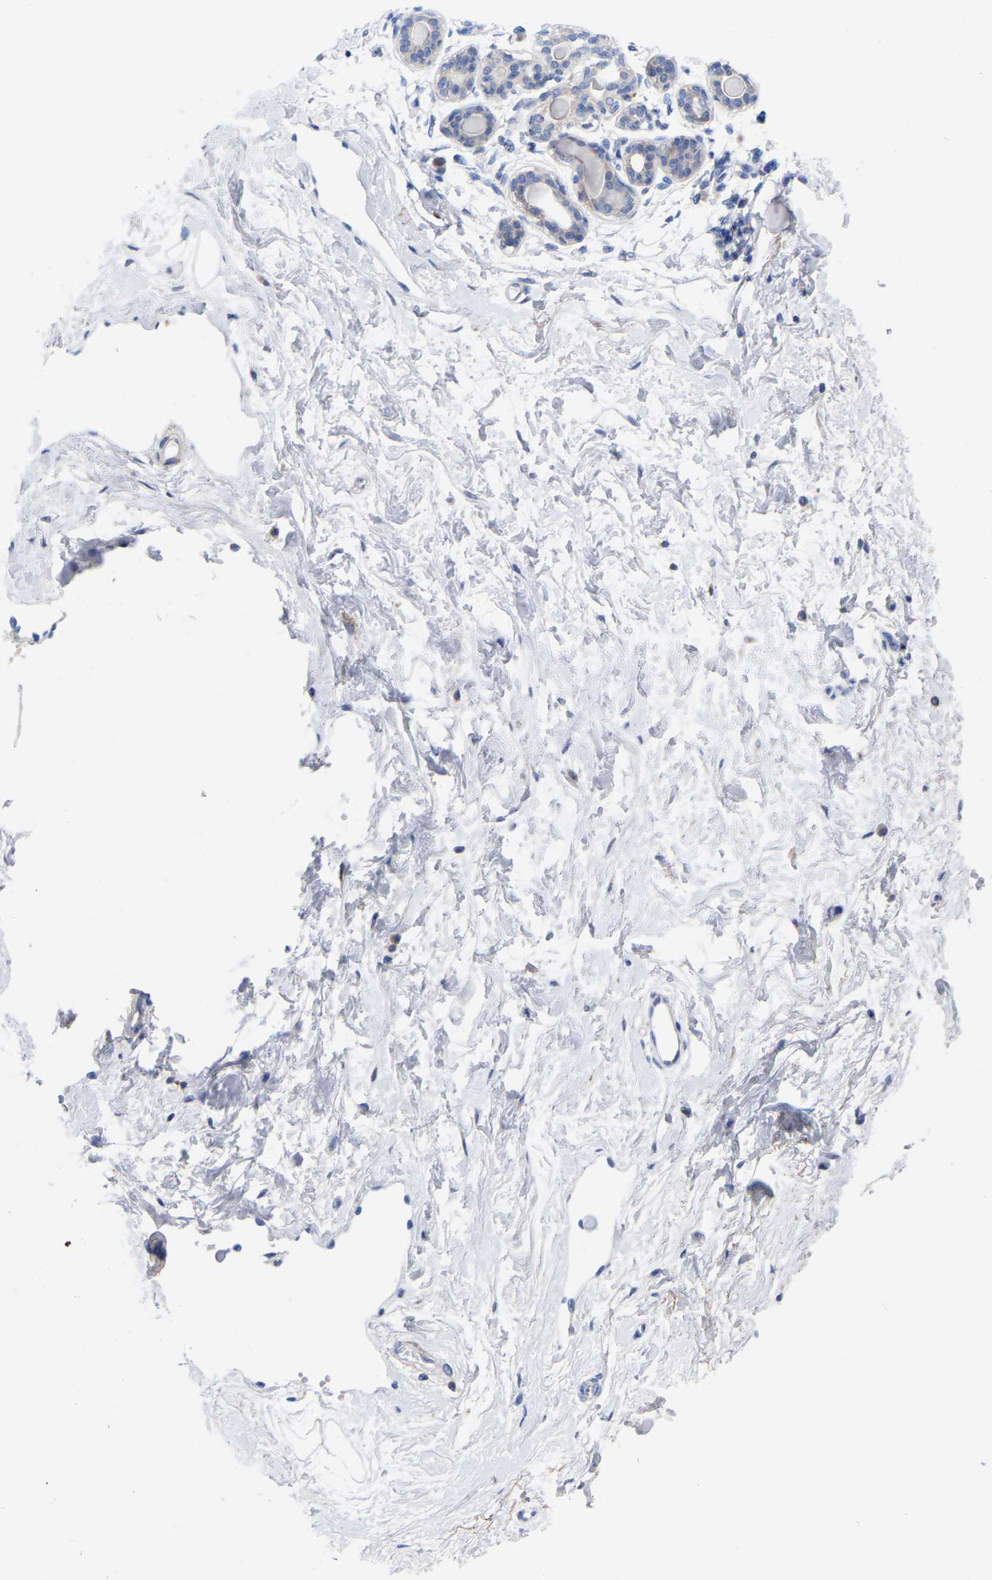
{"staining": {"intensity": "negative", "quantity": "none", "location": "none"}, "tissue": "breast", "cell_type": "Adipocytes", "image_type": "normal", "snomed": [{"axis": "morphology", "description": "Normal tissue, NOS"}, {"axis": "topography", "description": "Breast"}], "caption": "Breast was stained to show a protein in brown. There is no significant staining in adipocytes. (Stains: DAB immunohistochemistry (IHC) with hematoxylin counter stain, Microscopy: brightfield microscopy at high magnification).", "gene": "STRIP2", "patient": {"sex": "female", "age": 45}}